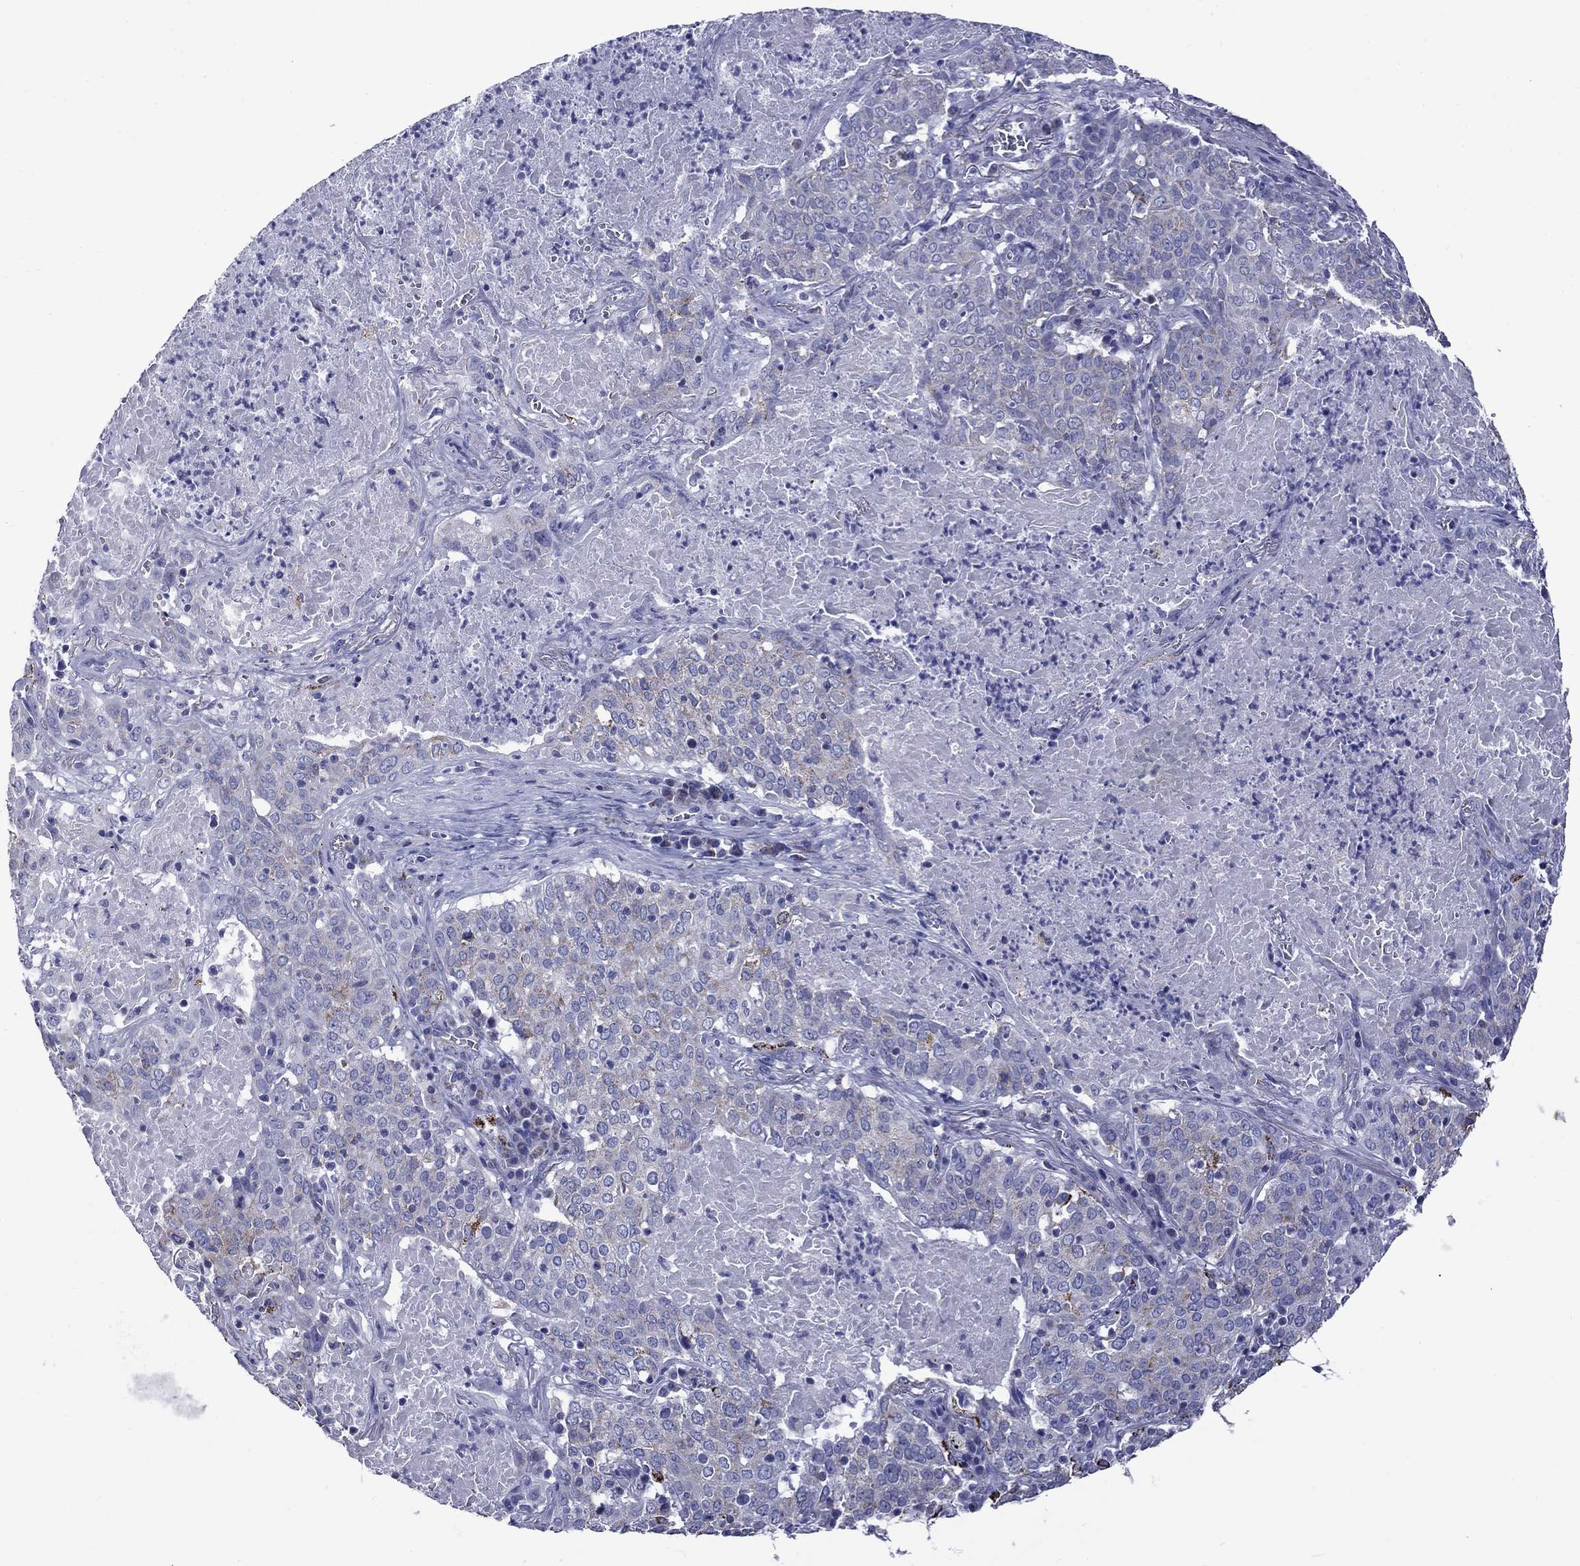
{"staining": {"intensity": "weak", "quantity": "<25%", "location": "cytoplasmic/membranous"}, "tissue": "lung cancer", "cell_type": "Tumor cells", "image_type": "cancer", "snomed": [{"axis": "morphology", "description": "Squamous cell carcinoma, NOS"}, {"axis": "topography", "description": "Lung"}], "caption": "Tumor cells are negative for brown protein staining in lung squamous cell carcinoma.", "gene": "ACADSB", "patient": {"sex": "male", "age": 82}}